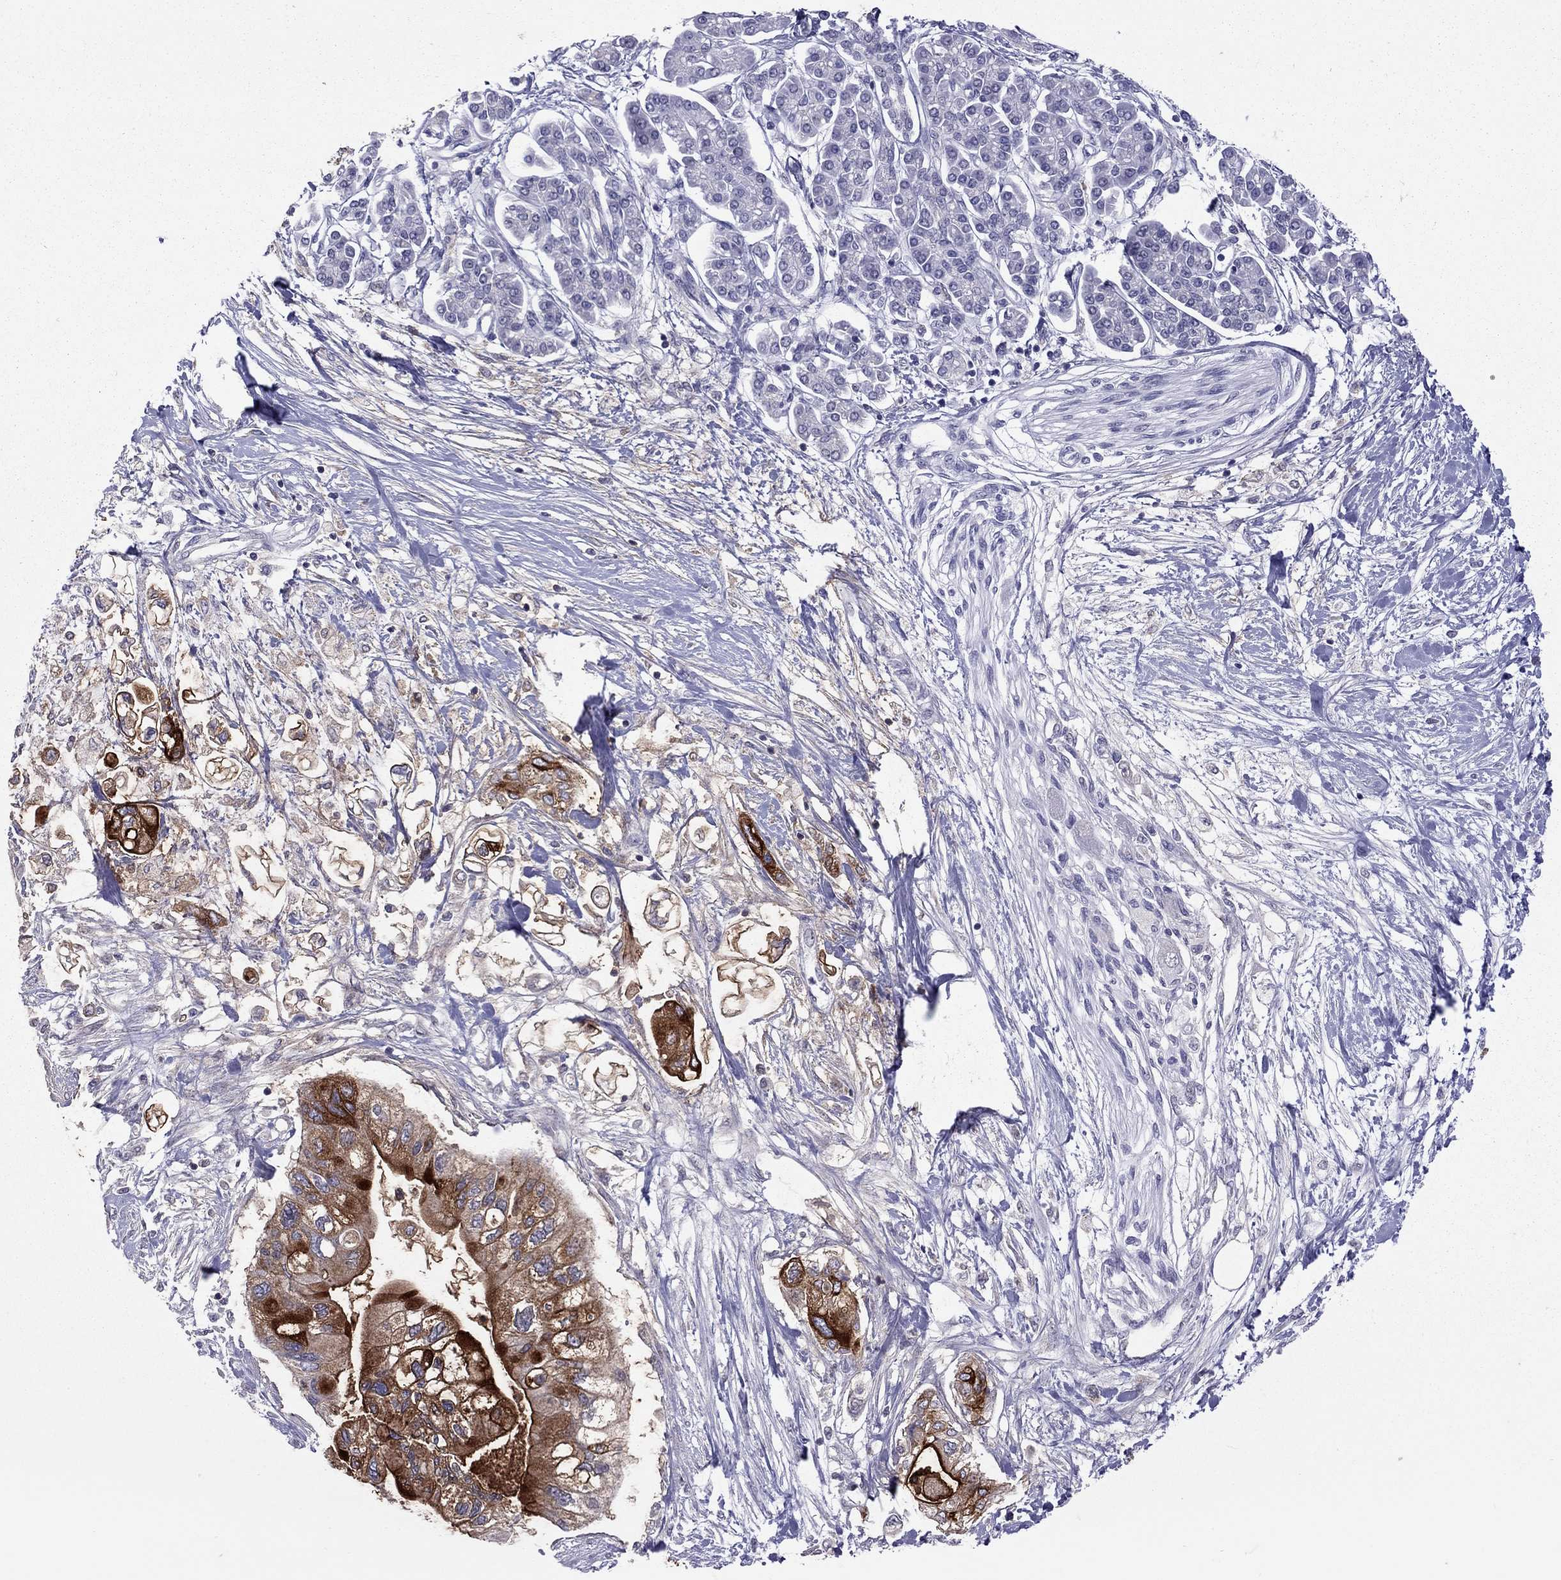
{"staining": {"intensity": "strong", "quantity": "25%-75%", "location": "cytoplasmic/membranous"}, "tissue": "pancreatic cancer", "cell_type": "Tumor cells", "image_type": "cancer", "snomed": [{"axis": "morphology", "description": "Adenocarcinoma, NOS"}, {"axis": "topography", "description": "Pancreas"}], "caption": "Immunohistochemistry (IHC) (DAB (3,3'-diaminobenzidine)) staining of adenocarcinoma (pancreatic) demonstrates strong cytoplasmic/membranous protein positivity in approximately 25%-75% of tumor cells.", "gene": "MUC16", "patient": {"sex": "female", "age": 77}}